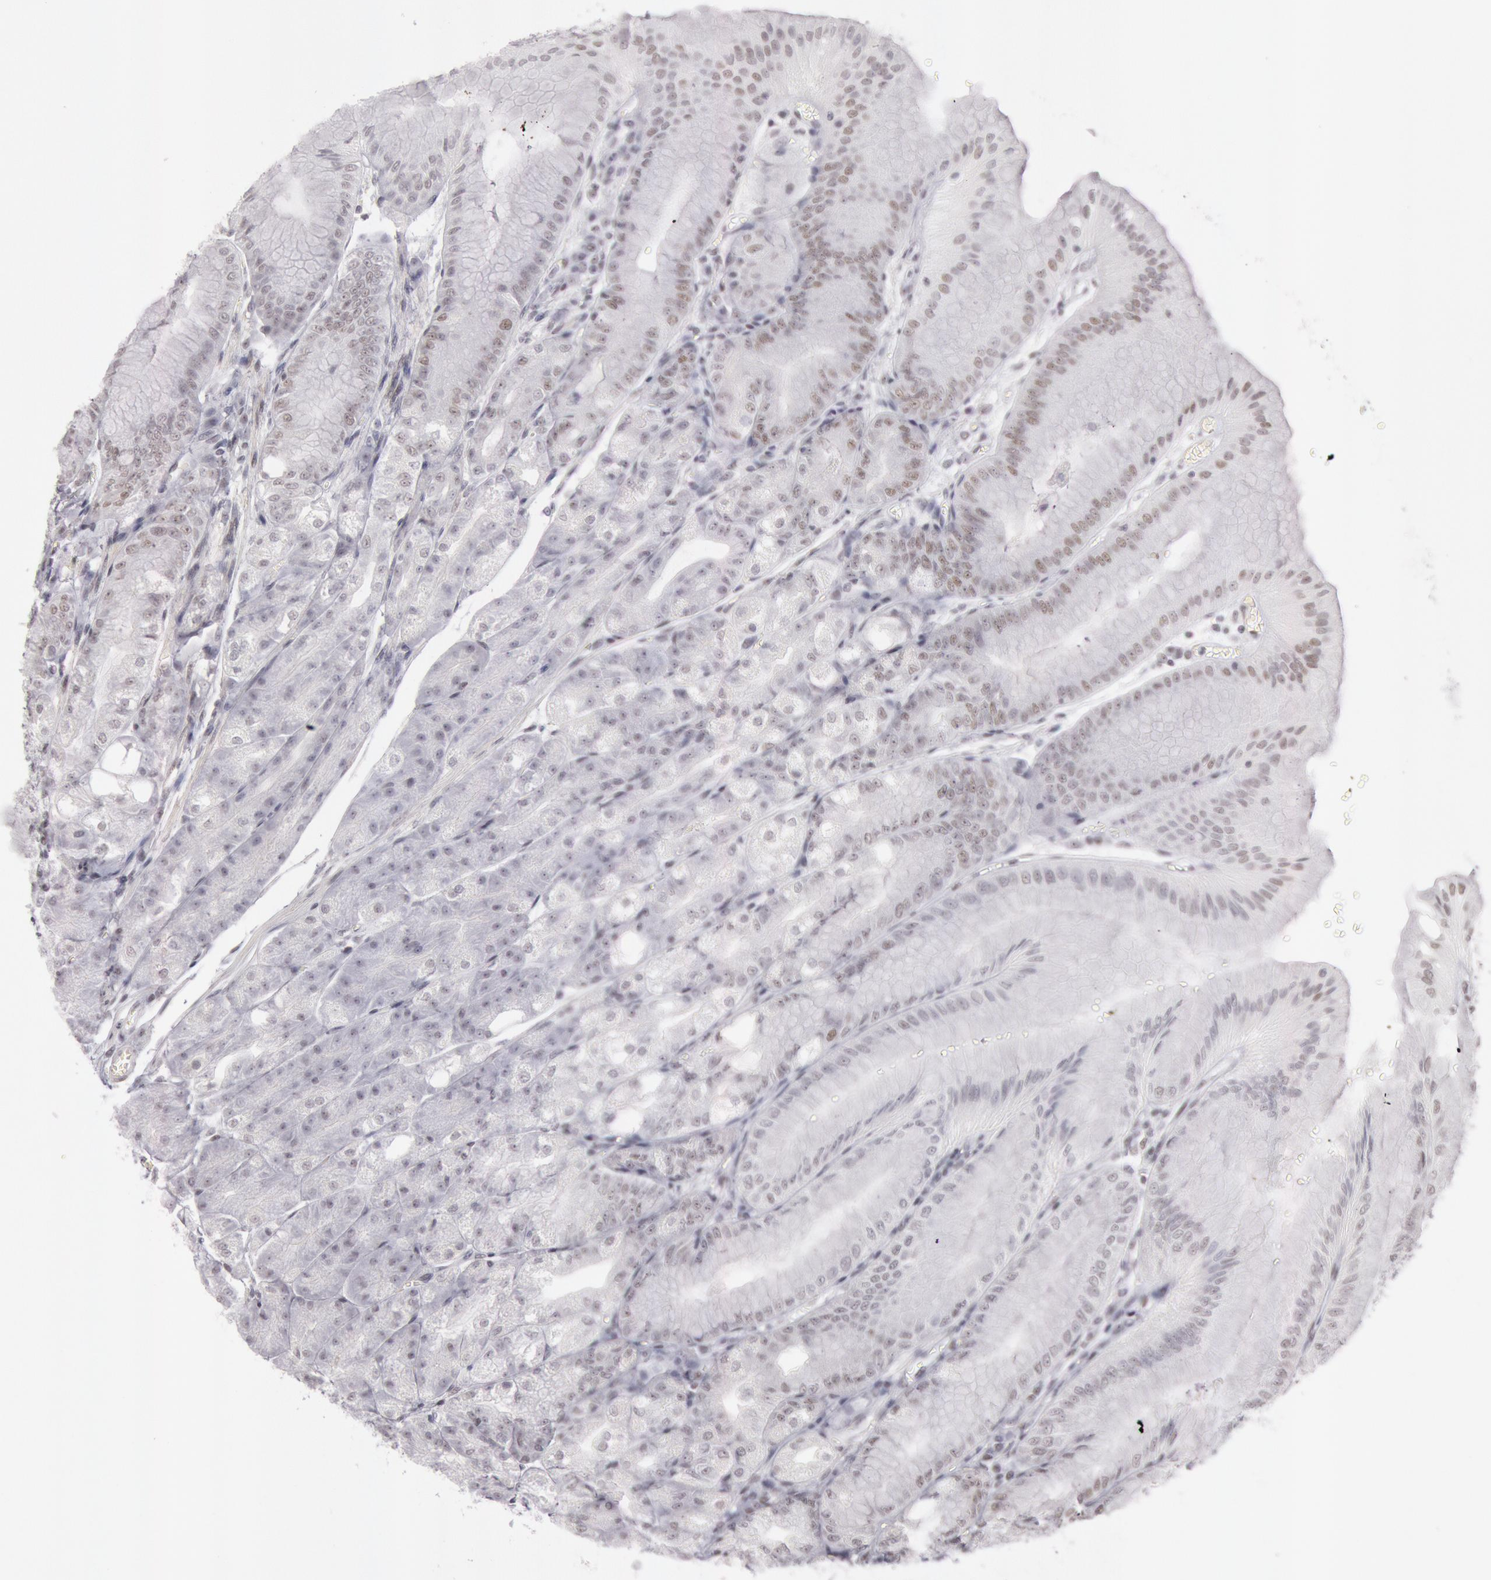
{"staining": {"intensity": "weak", "quantity": "25%-75%", "location": "nuclear"}, "tissue": "stomach", "cell_type": "Glandular cells", "image_type": "normal", "snomed": [{"axis": "morphology", "description": "Normal tissue, NOS"}, {"axis": "topography", "description": "Stomach, lower"}], "caption": "Stomach stained with DAB (3,3'-diaminobenzidine) immunohistochemistry displays low levels of weak nuclear expression in about 25%-75% of glandular cells. The protein of interest is stained brown, and the nuclei are stained in blue (DAB IHC with brightfield microscopy, high magnification).", "gene": "ESS2", "patient": {"sex": "male", "age": 71}}